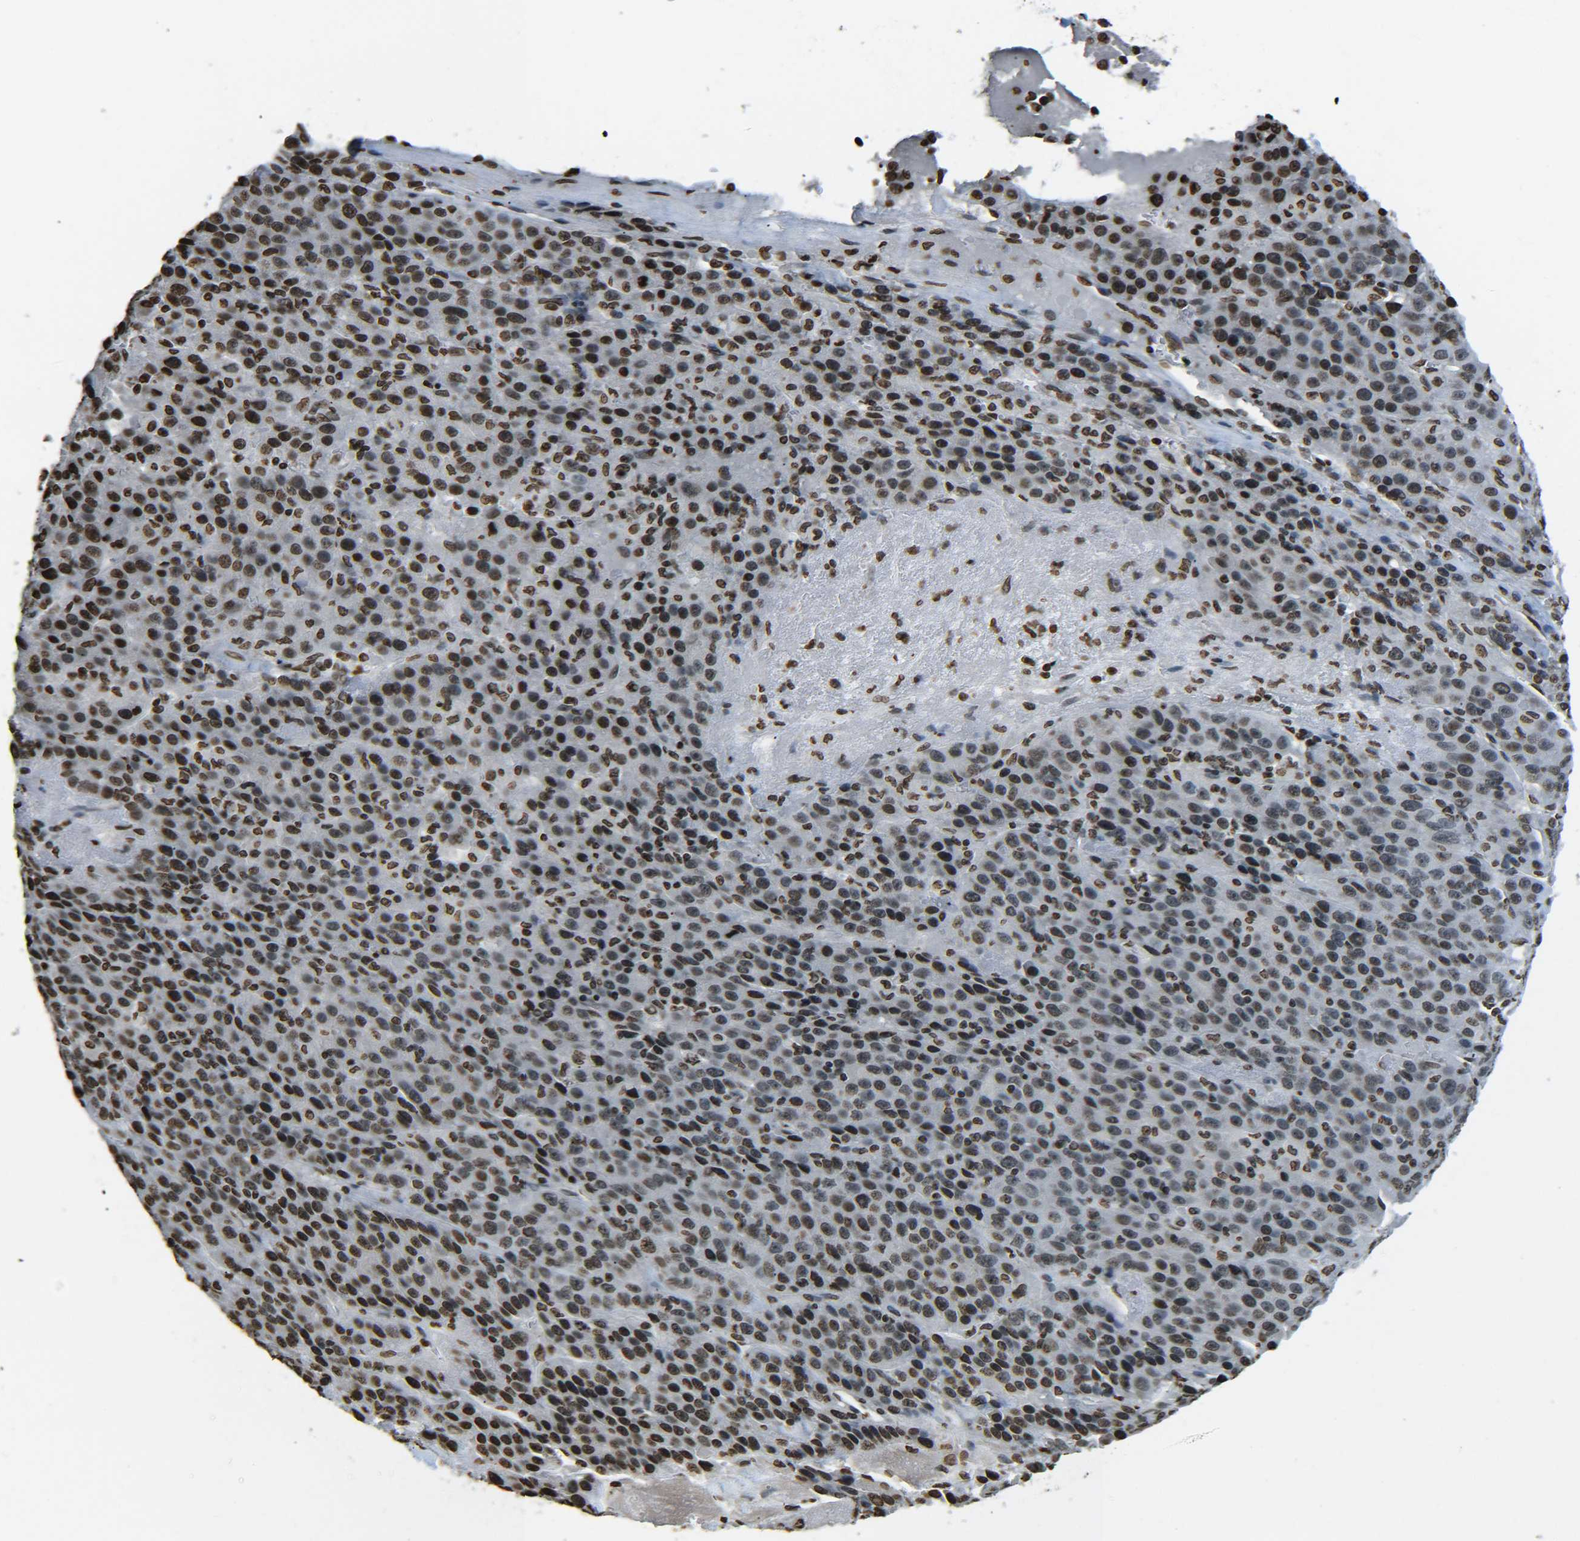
{"staining": {"intensity": "strong", "quantity": ">75%", "location": "nuclear"}, "tissue": "liver cancer", "cell_type": "Tumor cells", "image_type": "cancer", "snomed": [{"axis": "morphology", "description": "Carcinoma, Hepatocellular, NOS"}, {"axis": "topography", "description": "Liver"}], "caption": "Brown immunohistochemical staining in liver cancer reveals strong nuclear expression in approximately >75% of tumor cells. (DAB (3,3'-diaminobenzidine) = brown stain, brightfield microscopy at high magnification).", "gene": "H4C16", "patient": {"sex": "female", "age": 53}}